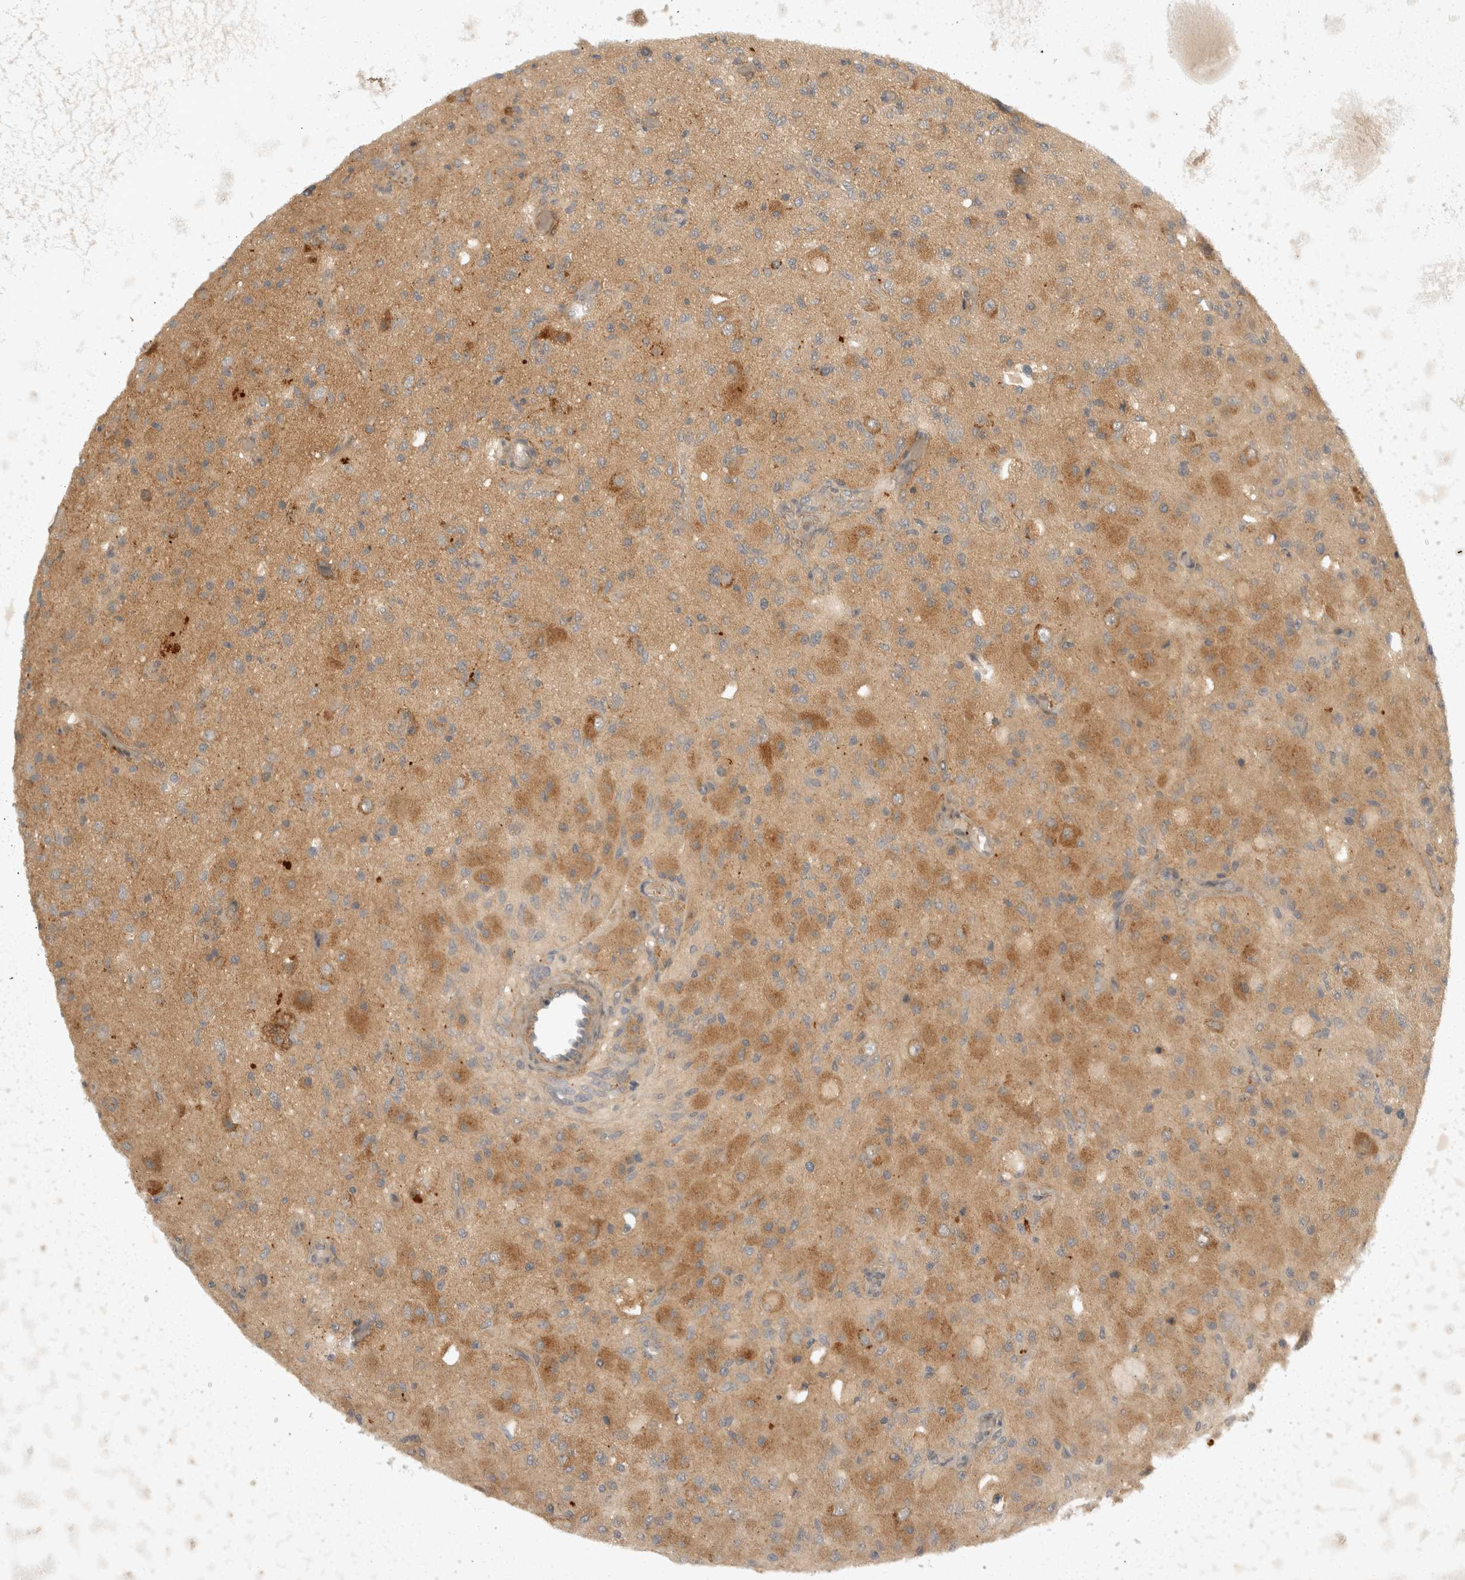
{"staining": {"intensity": "weak", "quantity": "25%-75%", "location": "cytoplasmic/membranous"}, "tissue": "glioma", "cell_type": "Tumor cells", "image_type": "cancer", "snomed": [{"axis": "morphology", "description": "Normal tissue, NOS"}, {"axis": "morphology", "description": "Glioma, malignant, High grade"}, {"axis": "topography", "description": "Cerebral cortex"}], "caption": "Malignant glioma (high-grade) tissue demonstrates weak cytoplasmic/membranous staining in approximately 25%-75% of tumor cells, visualized by immunohistochemistry.", "gene": "TOM1L2", "patient": {"sex": "male", "age": 77}}